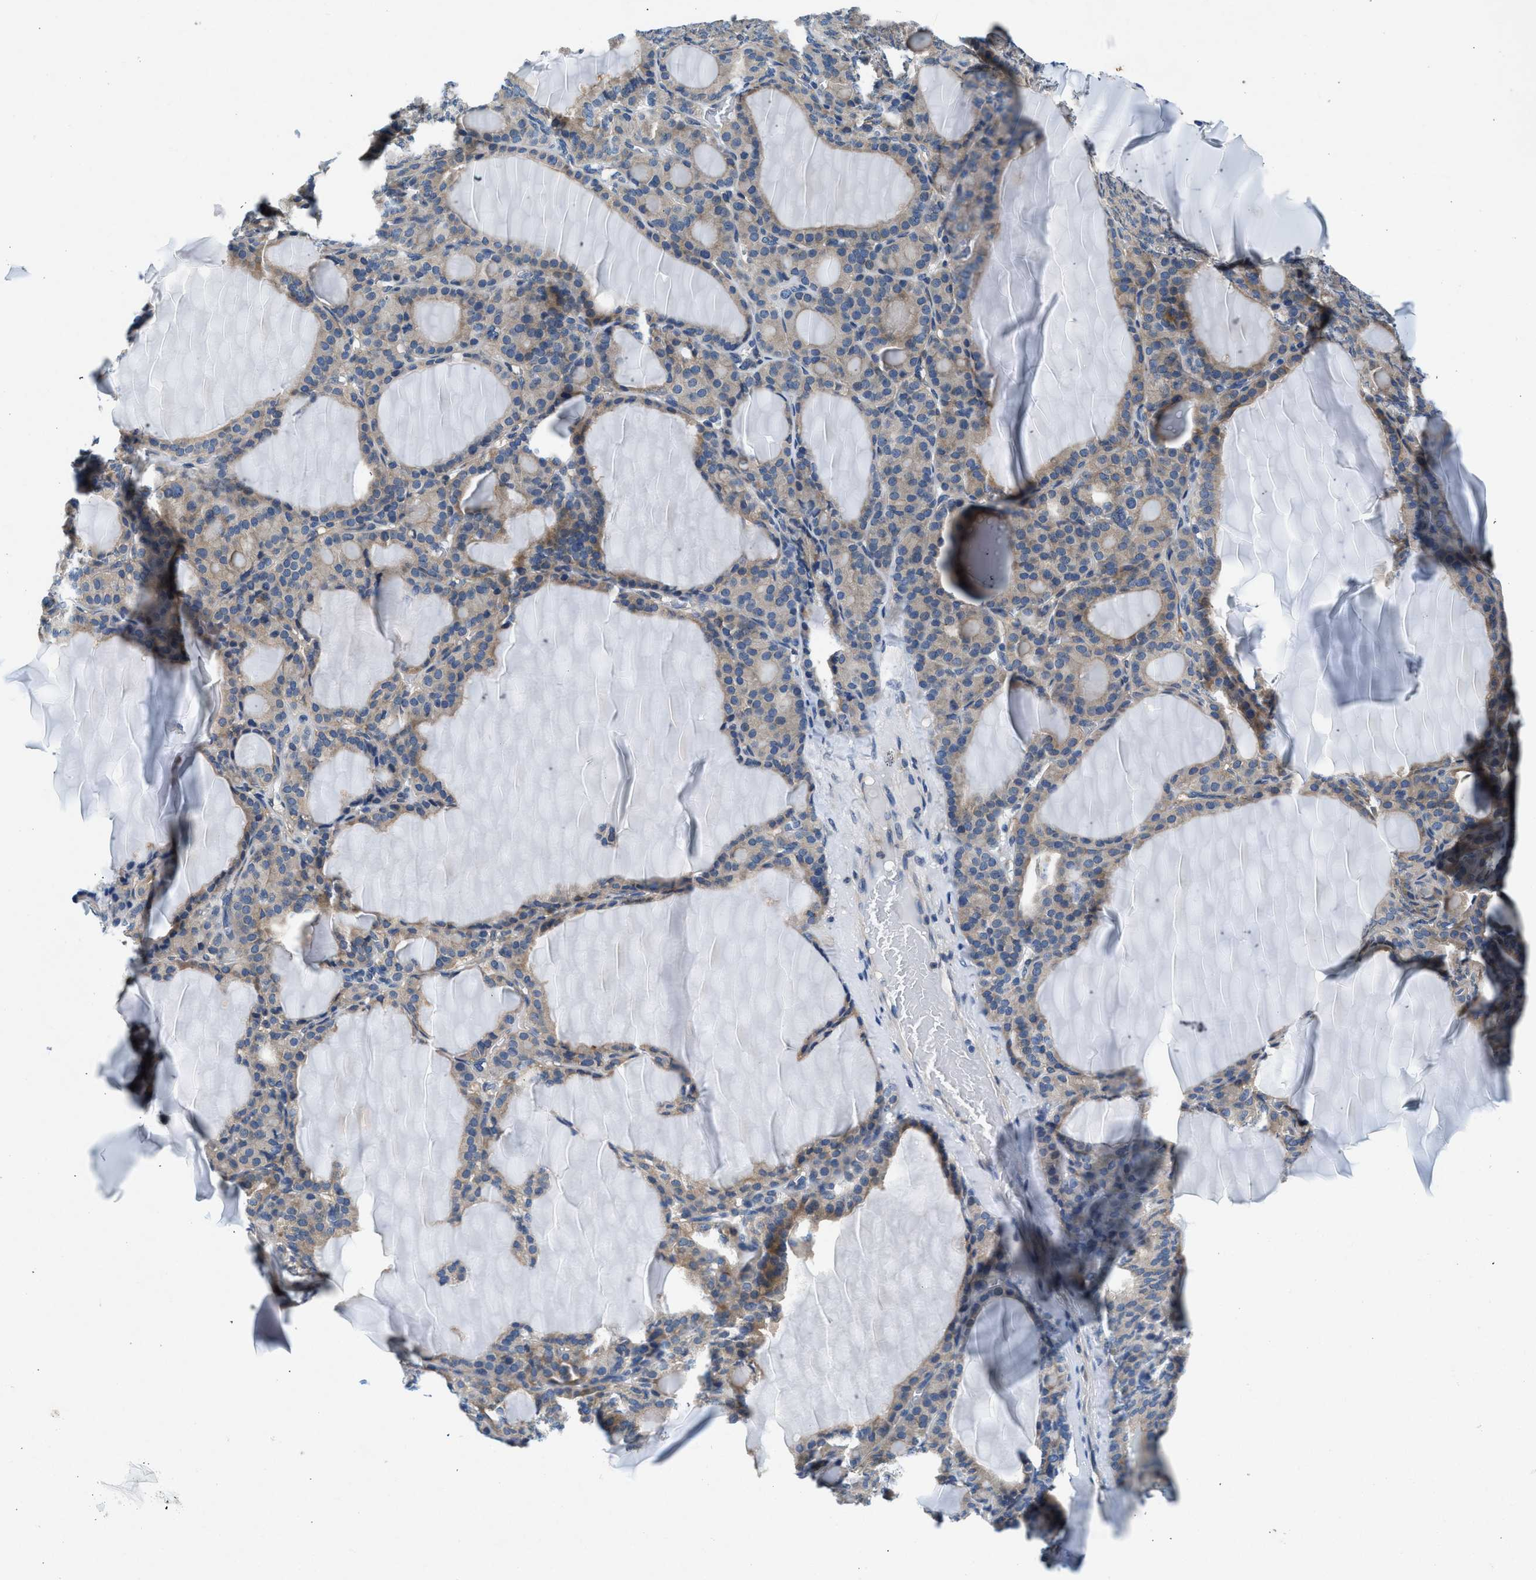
{"staining": {"intensity": "weak", "quantity": "<25%", "location": "cytoplasmic/membranous"}, "tissue": "thyroid gland", "cell_type": "Glandular cells", "image_type": "normal", "snomed": [{"axis": "morphology", "description": "Normal tissue, NOS"}, {"axis": "topography", "description": "Thyroid gland"}], "caption": "Glandular cells are negative for protein expression in unremarkable human thyroid gland. (DAB (3,3'-diaminobenzidine) IHC visualized using brightfield microscopy, high magnification).", "gene": "COPS2", "patient": {"sex": "female", "age": 28}}